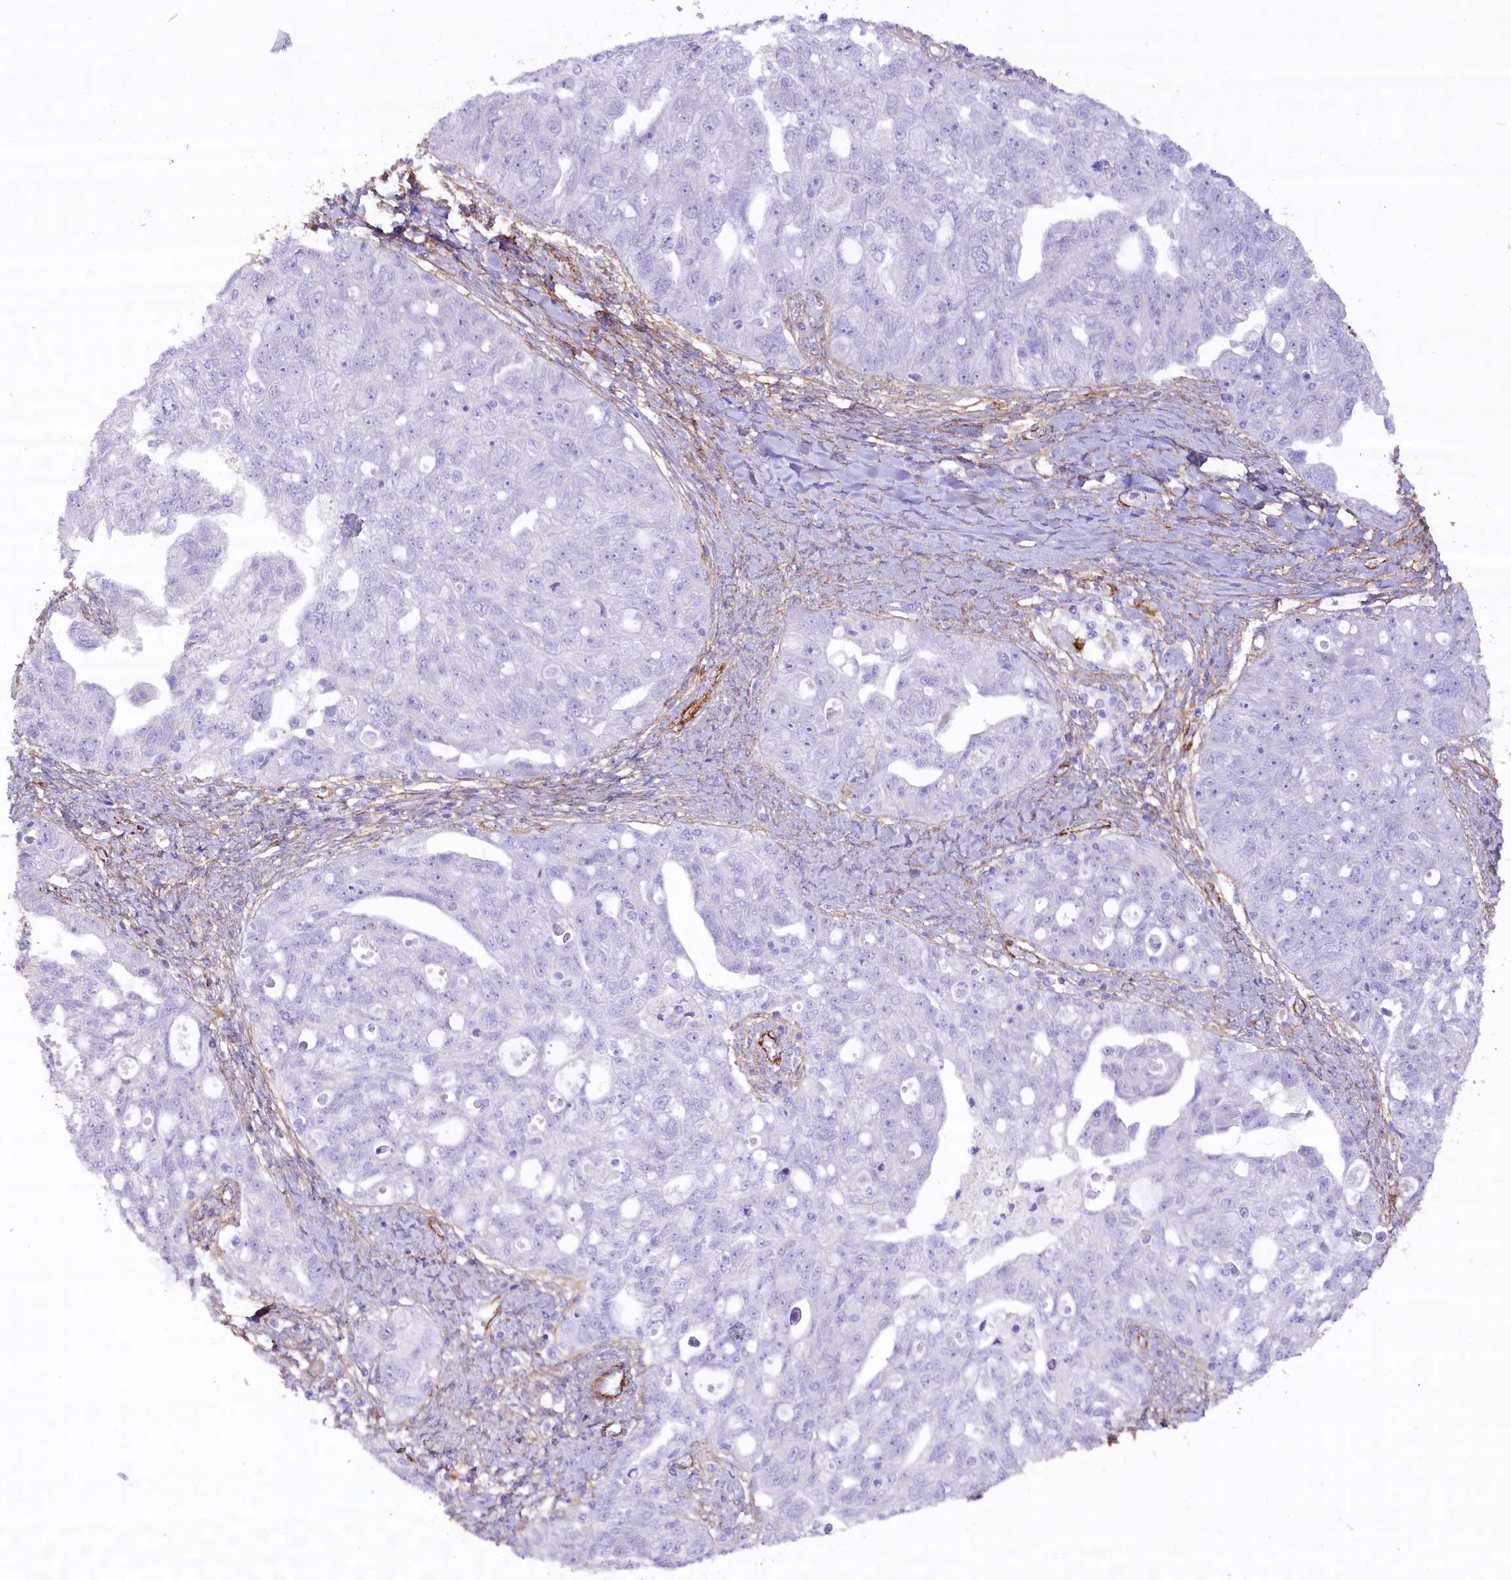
{"staining": {"intensity": "negative", "quantity": "none", "location": "none"}, "tissue": "ovarian cancer", "cell_type": "Tumor cells", "image_type": "cancer", "snomed": [{"axis": "morphology", "description": "Carcinoma, NOS"}, {"axis": "morphology", "description": "Cystadenocarcinoma, serous, NOS"}, {"axis": "topography", "description": "Ovary"}], "caption": "Histopathology image shows no significant protein staining in tumor cells of ovarian cancer.", "gene": "SYNPO2", "patient": {"sex": "female", "age": 69}}